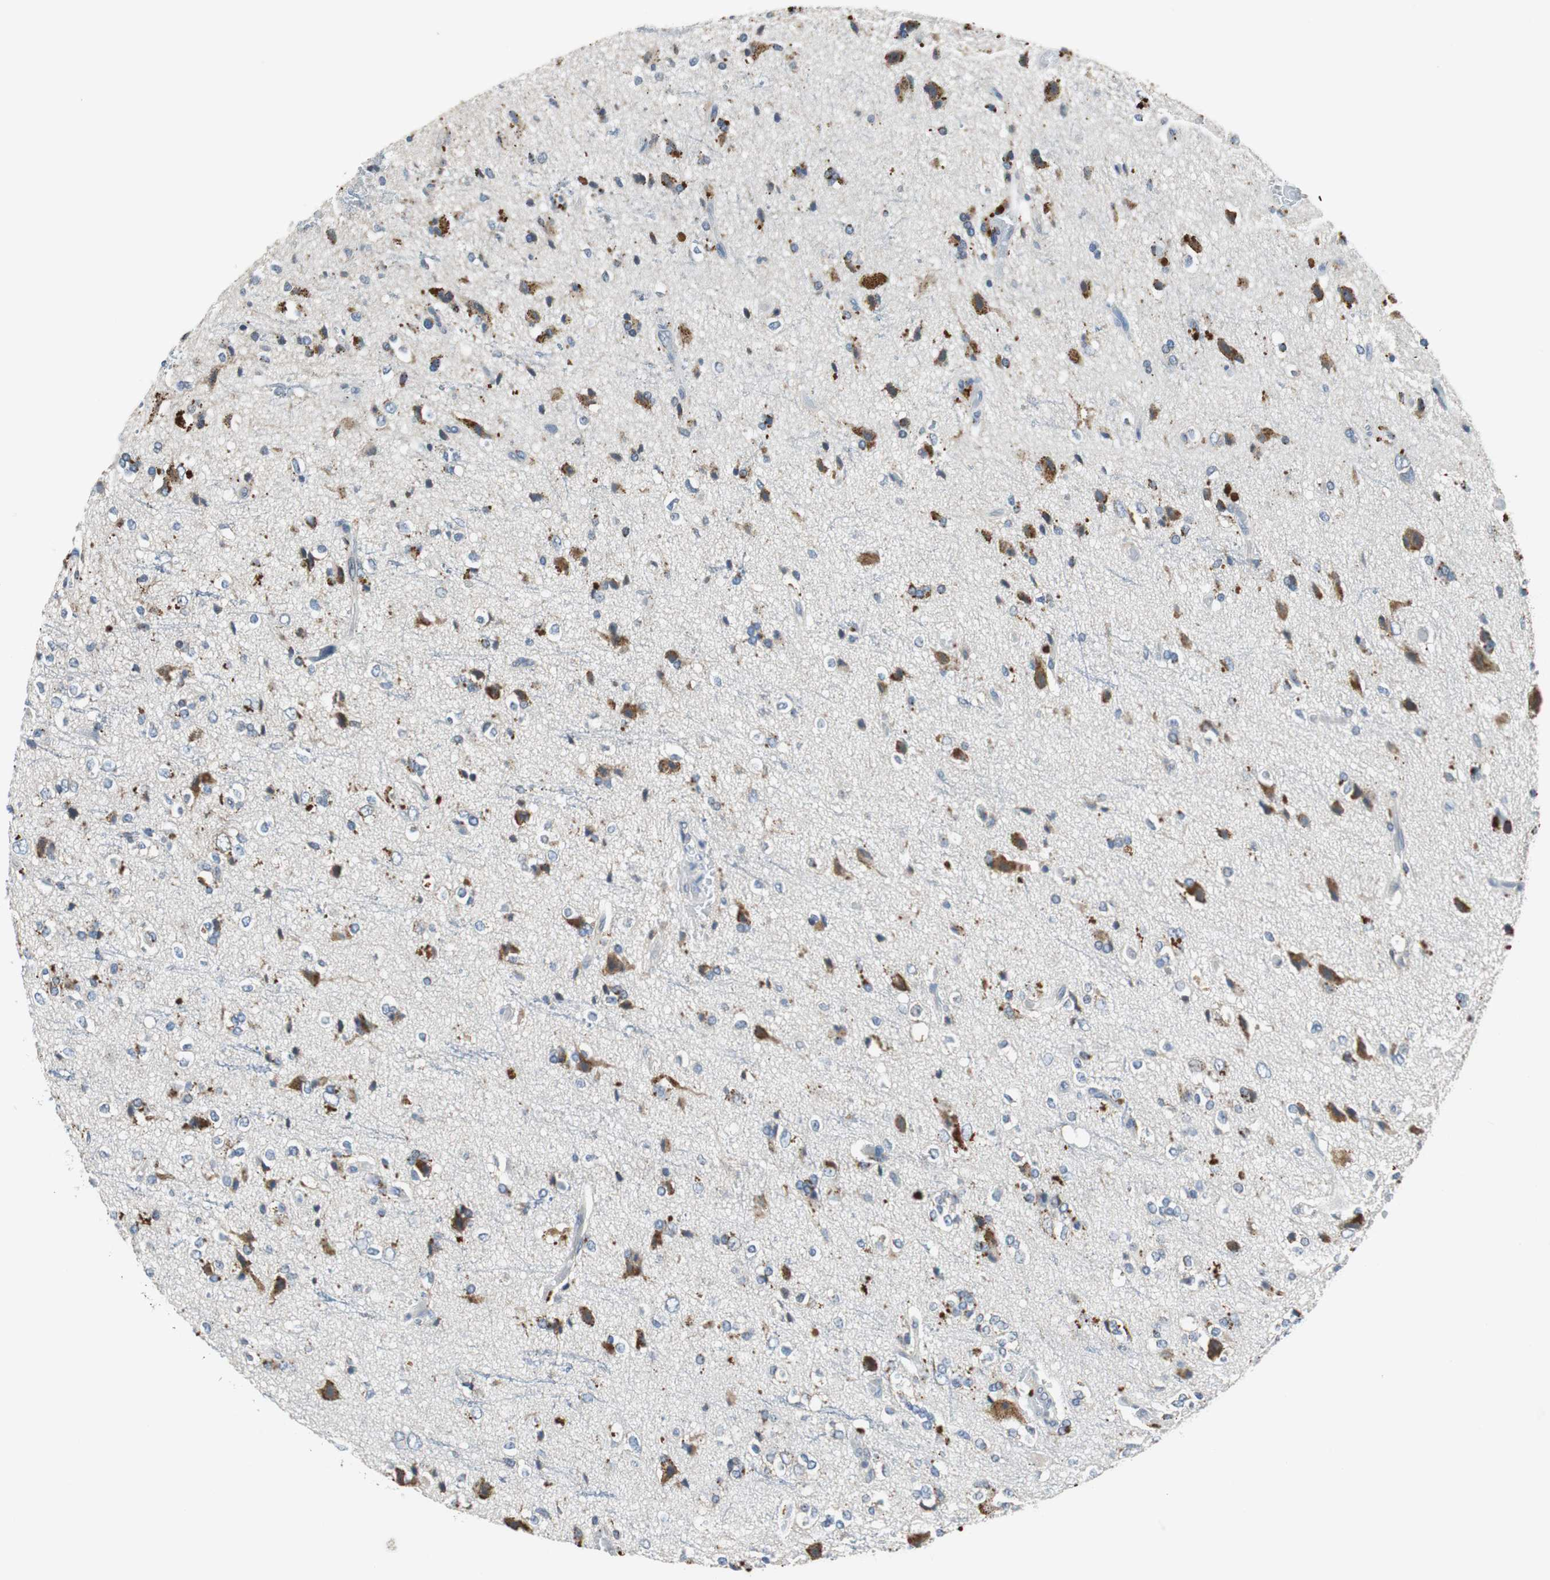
{"staining": {"intensity": "moderate", "quantity": "25%-75%", "location": "cytoplasmic/membranous"}, "tissue": "glioma", "cell_type": "Tumor cells", "image_type": "cancer", "snomed": [{"axis": "morphology", "description": "Glioma, malignant, High grade"}, {"axis": "topography", "description": "Brain"}], "caption": "High-magnification brightfield microscopy of malignant glioma (high-grade) stained with DAB (brown) and counterstained with hematoxylin (blue). tumor cells exhibit moderate cytoplasmic/membranous staining is identified in about25%-75% of cells. (DAB (3,3'-diaminobenzidine) IHC, brown staining for protein, blue staining for nuclei).", "gene": "NLGN1", "patient": {"sex": "male", "age": 47}}